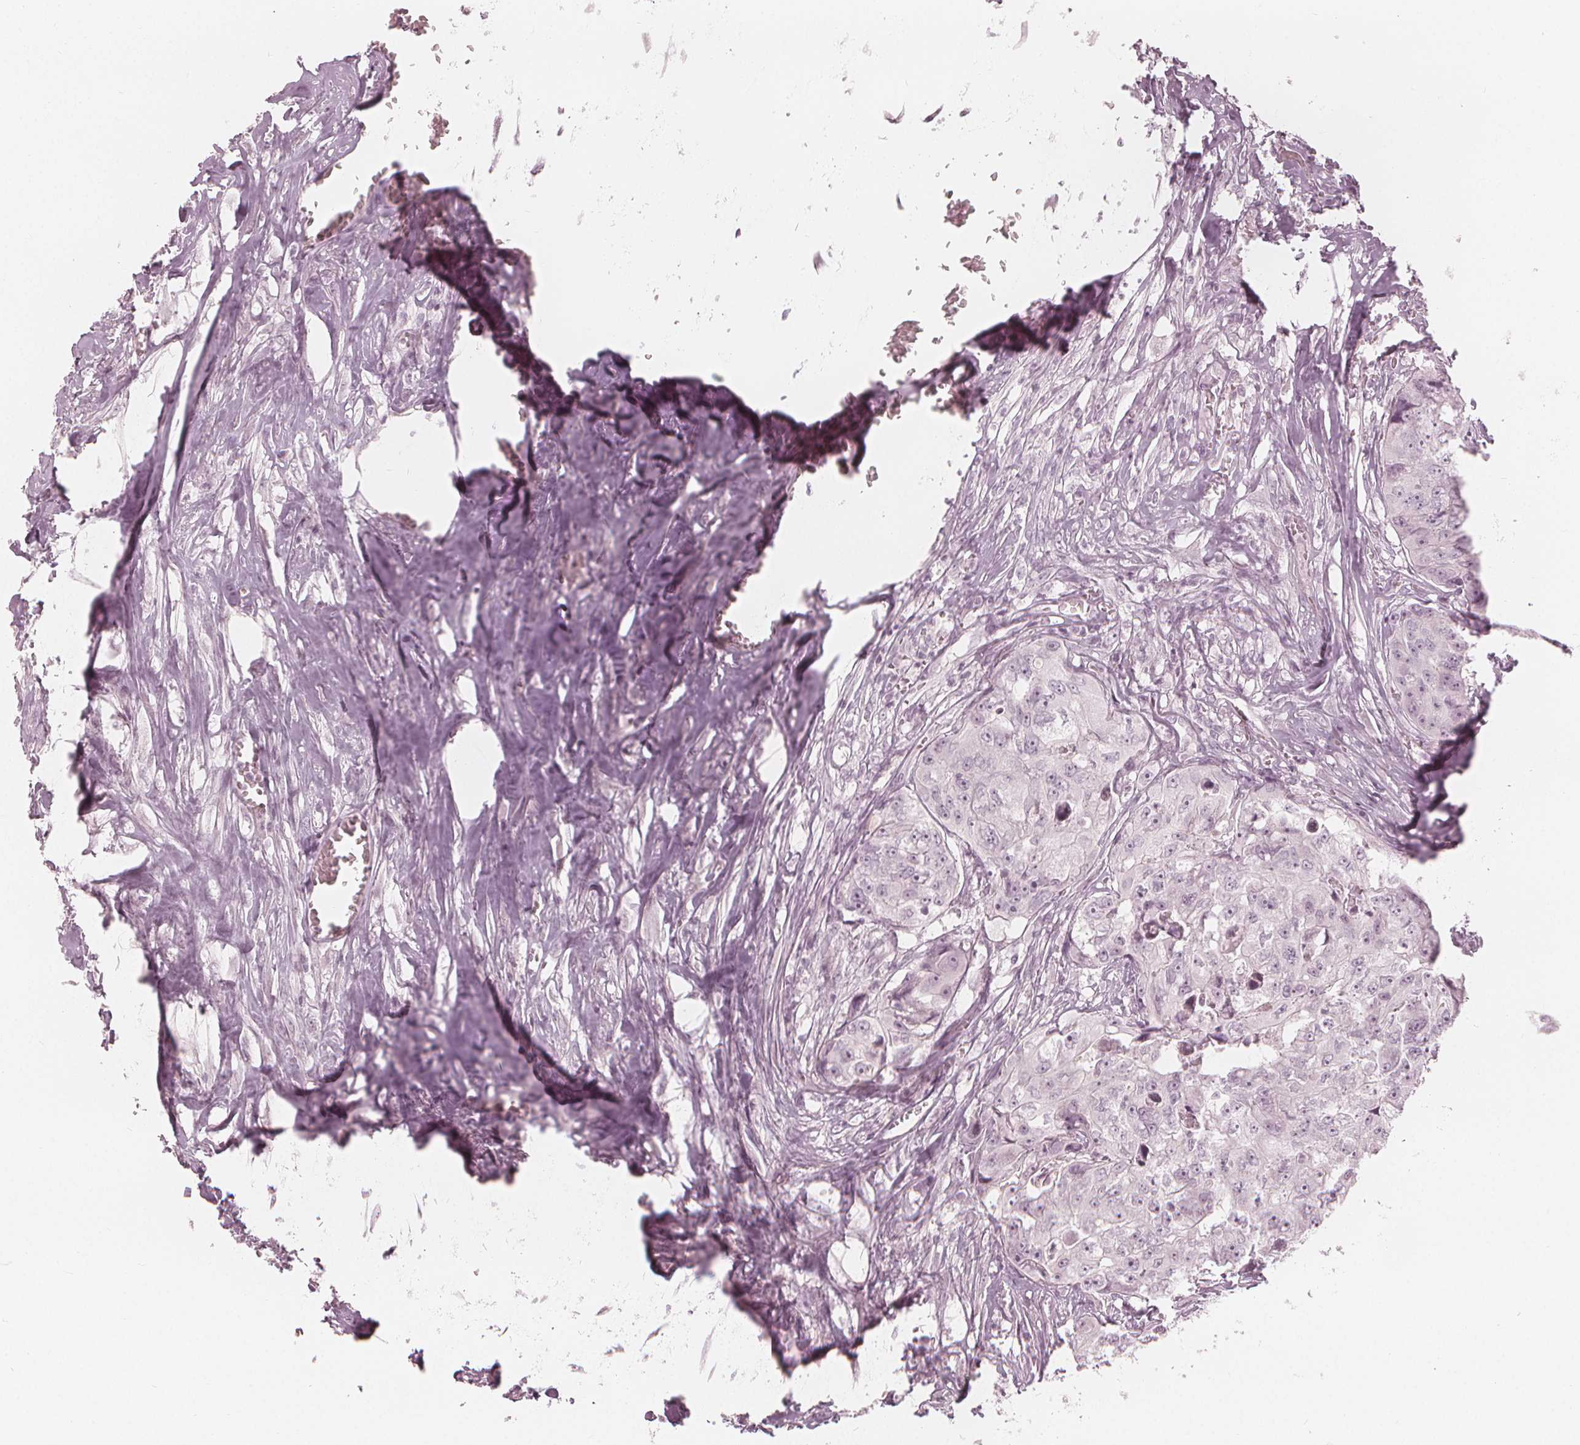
{"staining": {"intensity": "negative", "quantity": "none", "location": "none"}, "tissue": "colorectal cancer", "cell_type": "Tumor cells", "image_type": "cancer", "snomed": [{"axis": "morphology", "description": "Adenocarcinoma, NOS"}, {"axis": "topography", "description": "Rectum"}], "caption": "Adenocarcinoma (colorectal) stained for a protein using immunohistochemistry reveals no expression tumor cells.", "gene": "PAEP", "patient": {"sex": "female", "age": 62}}